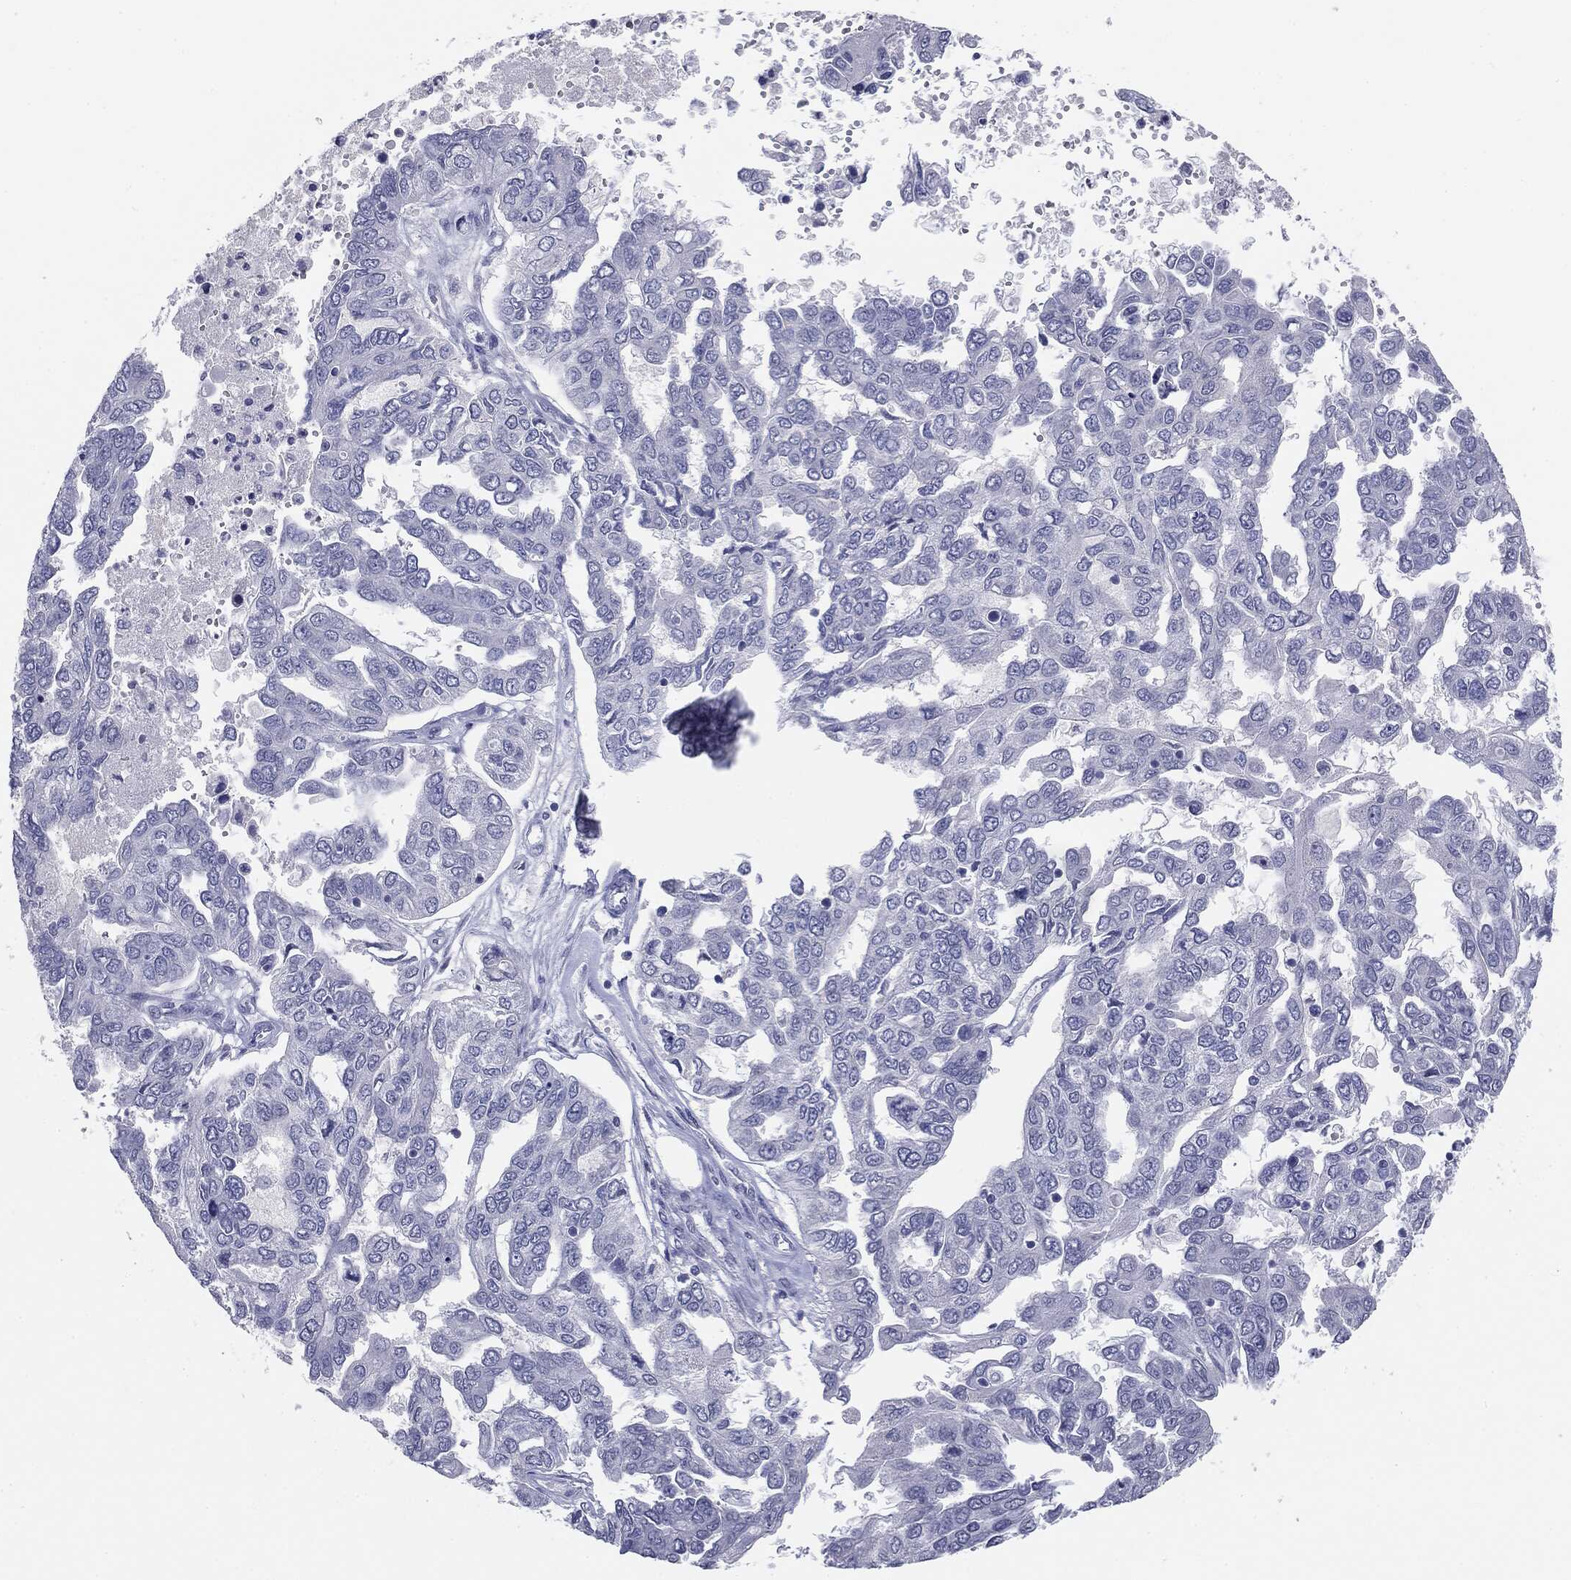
{"staining": {"intensity": "negative", "quantity": "none", "location": "none"}, "tissue": "ovarian cancer", "cell_type": "Tumor cells", "image_type": "cancer", "snomed": [{"axis": "morphology", "description": "Cystadenocarcinoma, serous, NOS"}, {"axis": "topography", "description": "Ovary"}], "caption": "This is a photomicrograph of IHC staining of ovarian cancer, which shows no positivity in tumor cells.", "gene": "SERPINB4", "patient": {"sex": "female", "age": 53}}